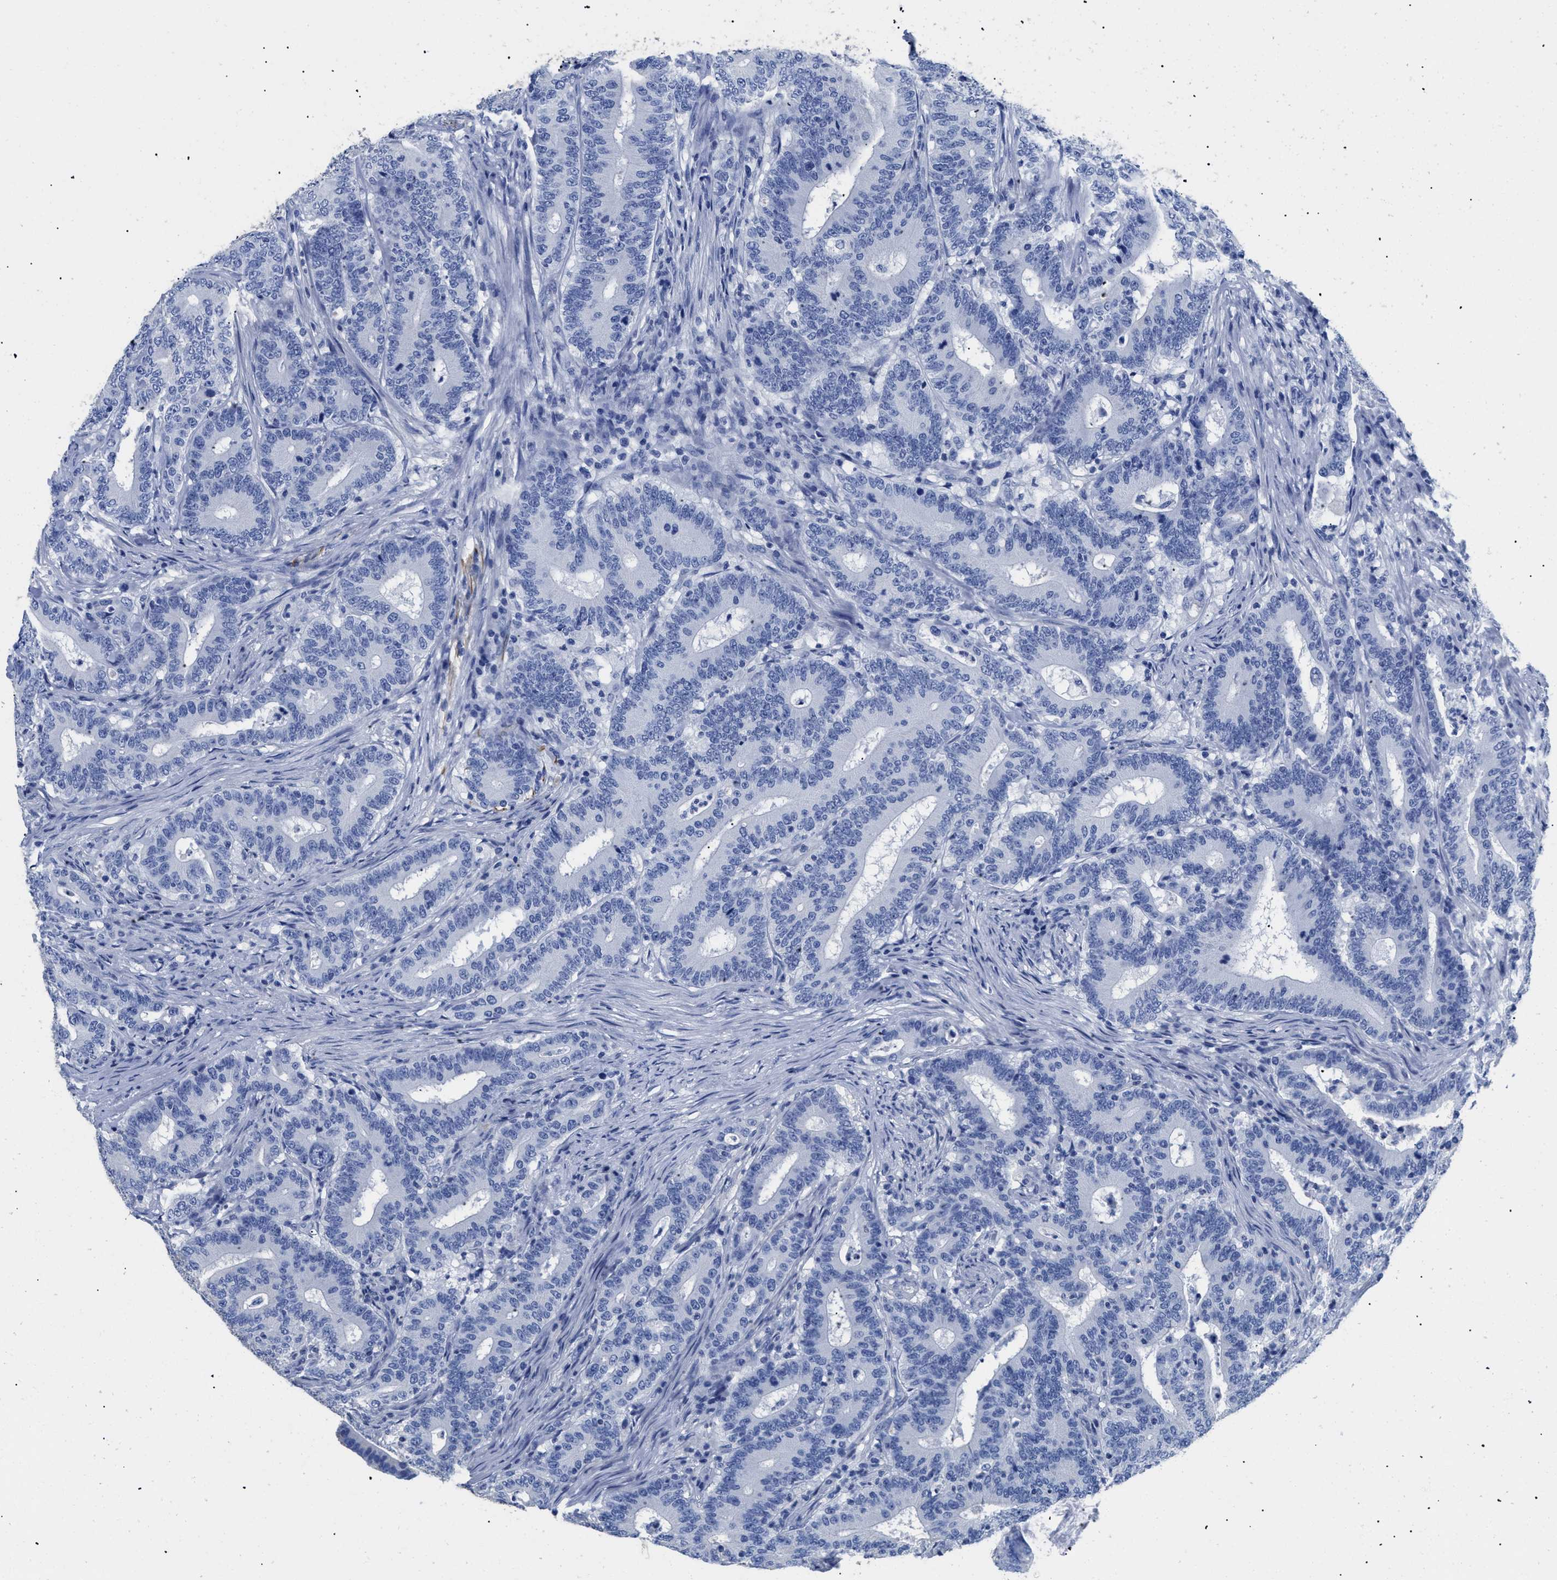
{"staining": {"intensity": "negative", "quantity": "none", "location": "none"}, "tissue": "colorectal cancer", "cell_type": "Tumor cells", "image_type": "cancer", "snomed": [{"axis": "morphology", "description": "Adenocarcinoma, NOS"}, {"axis": "topography", "description": "Colon"}], "caption": "An immunohistochemistry (IHC) histopathology image of adenocarcinoma (colorectal) is shown. There is no staining in tumor cells of adenocarcinoma (colorectal).", "gene": "DLC1", "patient": {"sex": "female", "age": 66}}